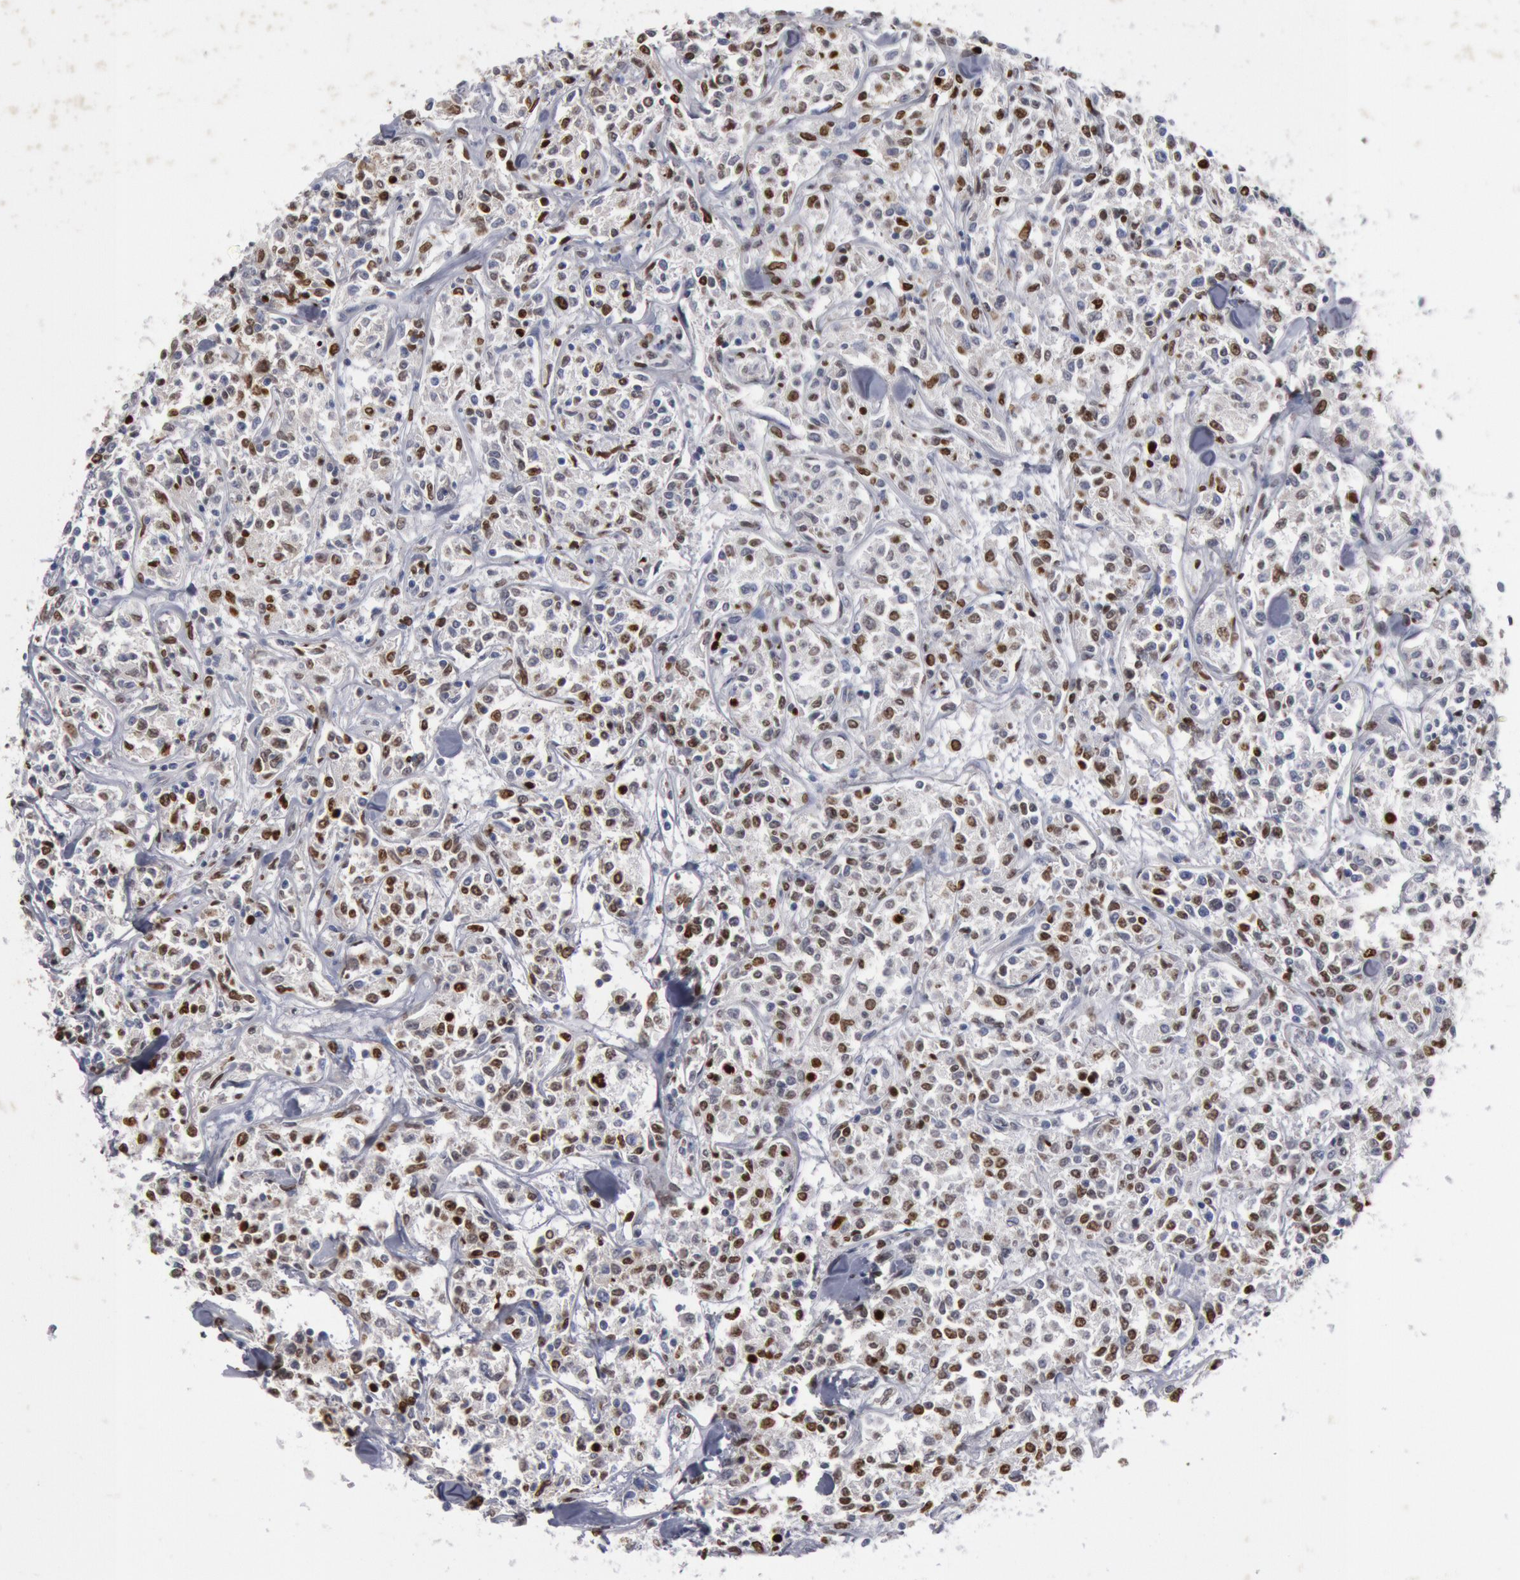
{"staining": {"intensity": "strong", "quantity": ">75%", "location": "cytoplasmic/membranous,nuclear"}, "tissue": "lymphoma", "cell_type": "Tumor cells", "image_type": "cancer", "snomed": [{"axis": "morphology", "description": "Malignant lymphoma, non-Hodgkin's type, Low grade"}, {"axis": "topography", "description": "Small intestine"}], "caption": "The immunohistochemical stain shows strong cytoplasmic/membranous and nuclear staining in tumor cells of low-grade malignant lymphoma, non-Hodgkin's type tissue.", "gene": "FOXA2", "patient": {"sex": "female", "age": 59}}